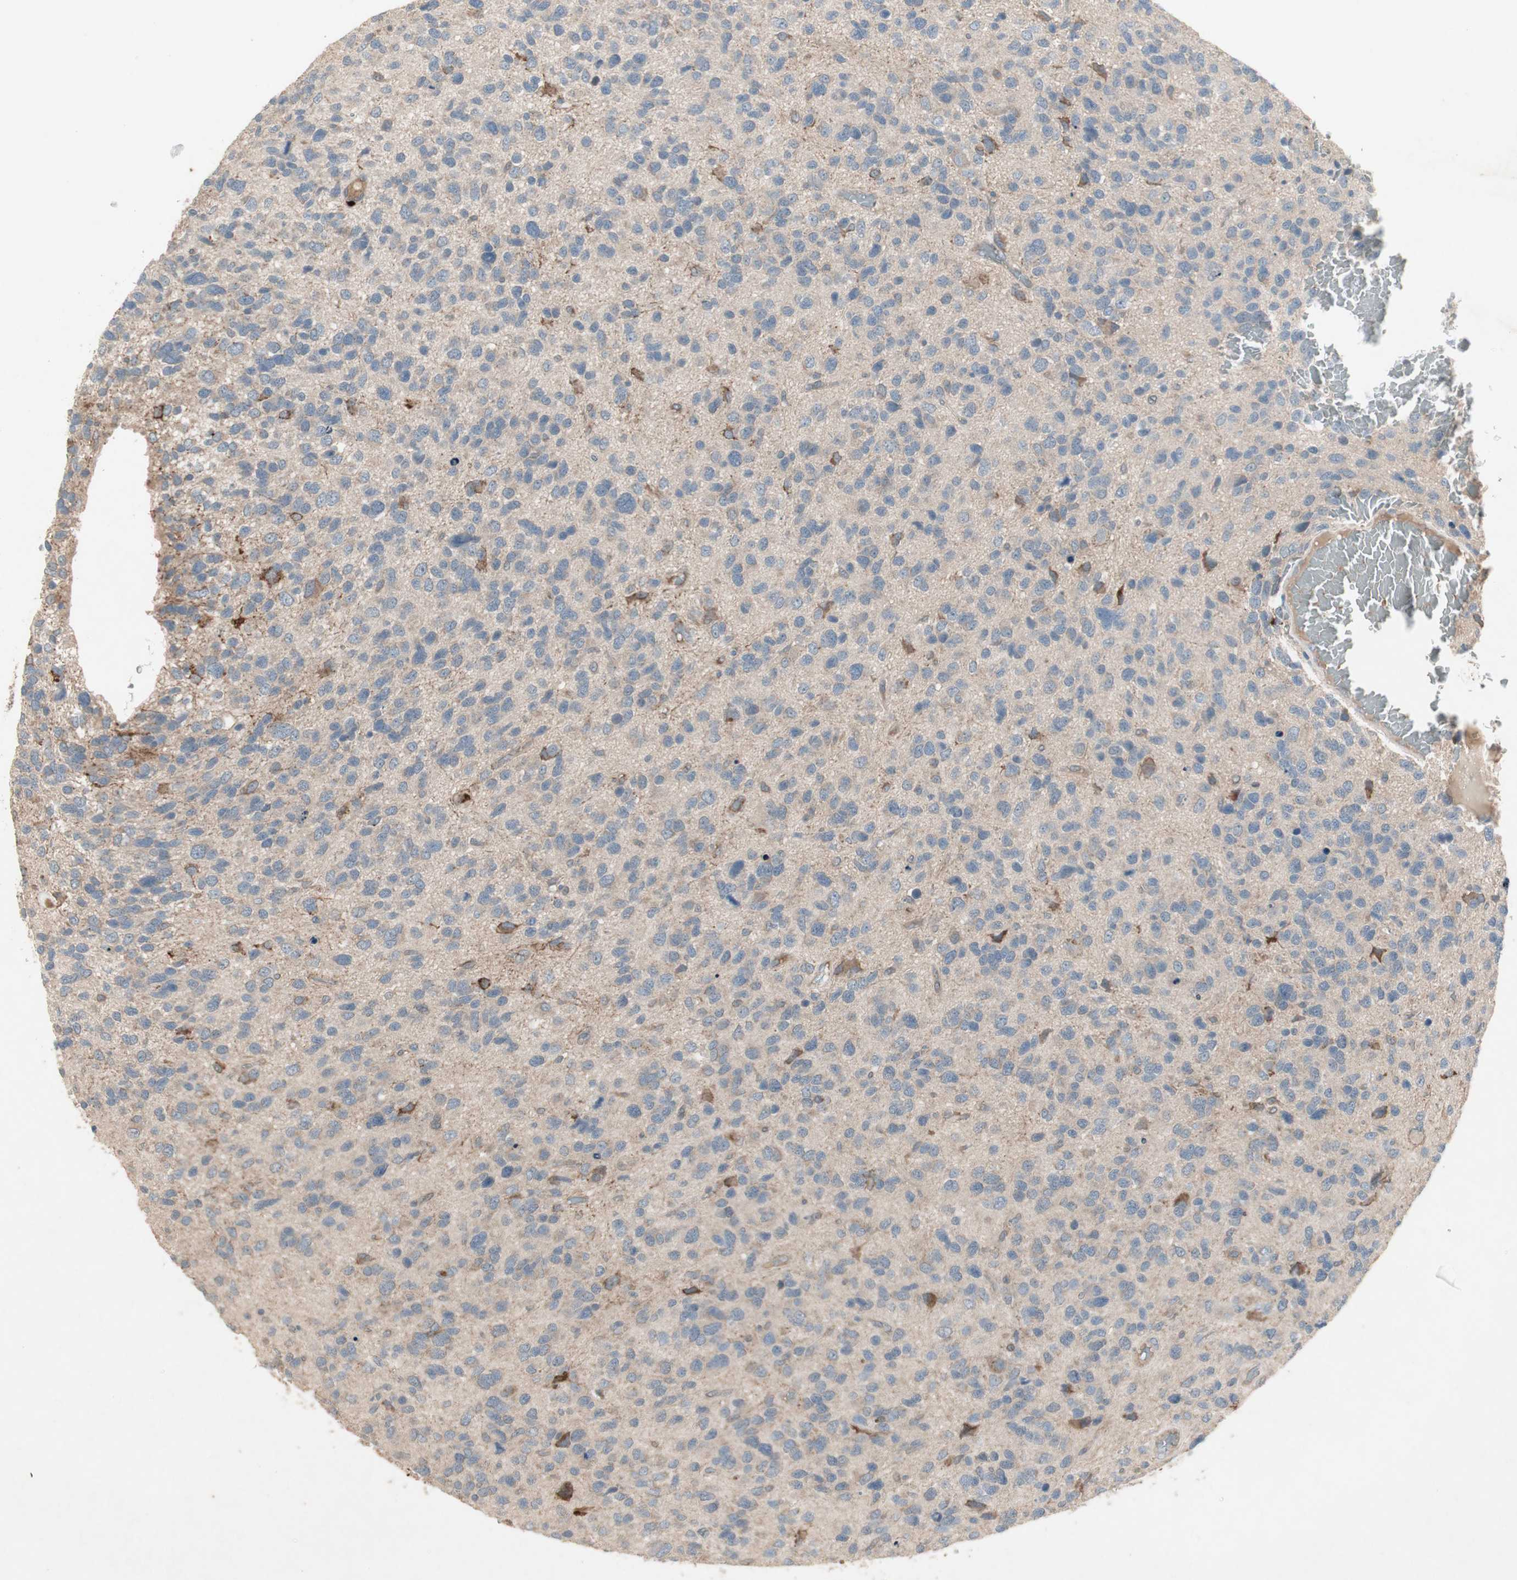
{"staining": {"intensity": "weak", "quantity": "<25%", "location": "cytoplasmic/membranous"}, "tissue": "glioma", "cell_type": "Tumor cells", "image_type": "cancer", "snomed": [{"axis": "morphology", "description": "Glioma, malignant, High grade"}, {"axis": "topography", "description": "Brain"}], "caption": "A micrograph of human glioma is negative for staining in tumor cells. (Brightfield microscopy of DAB immunohistochemistry at high magnification).", "gene": "JMJD7-PLA2G4B", "patient": {"sex": "female", "age": 58}}